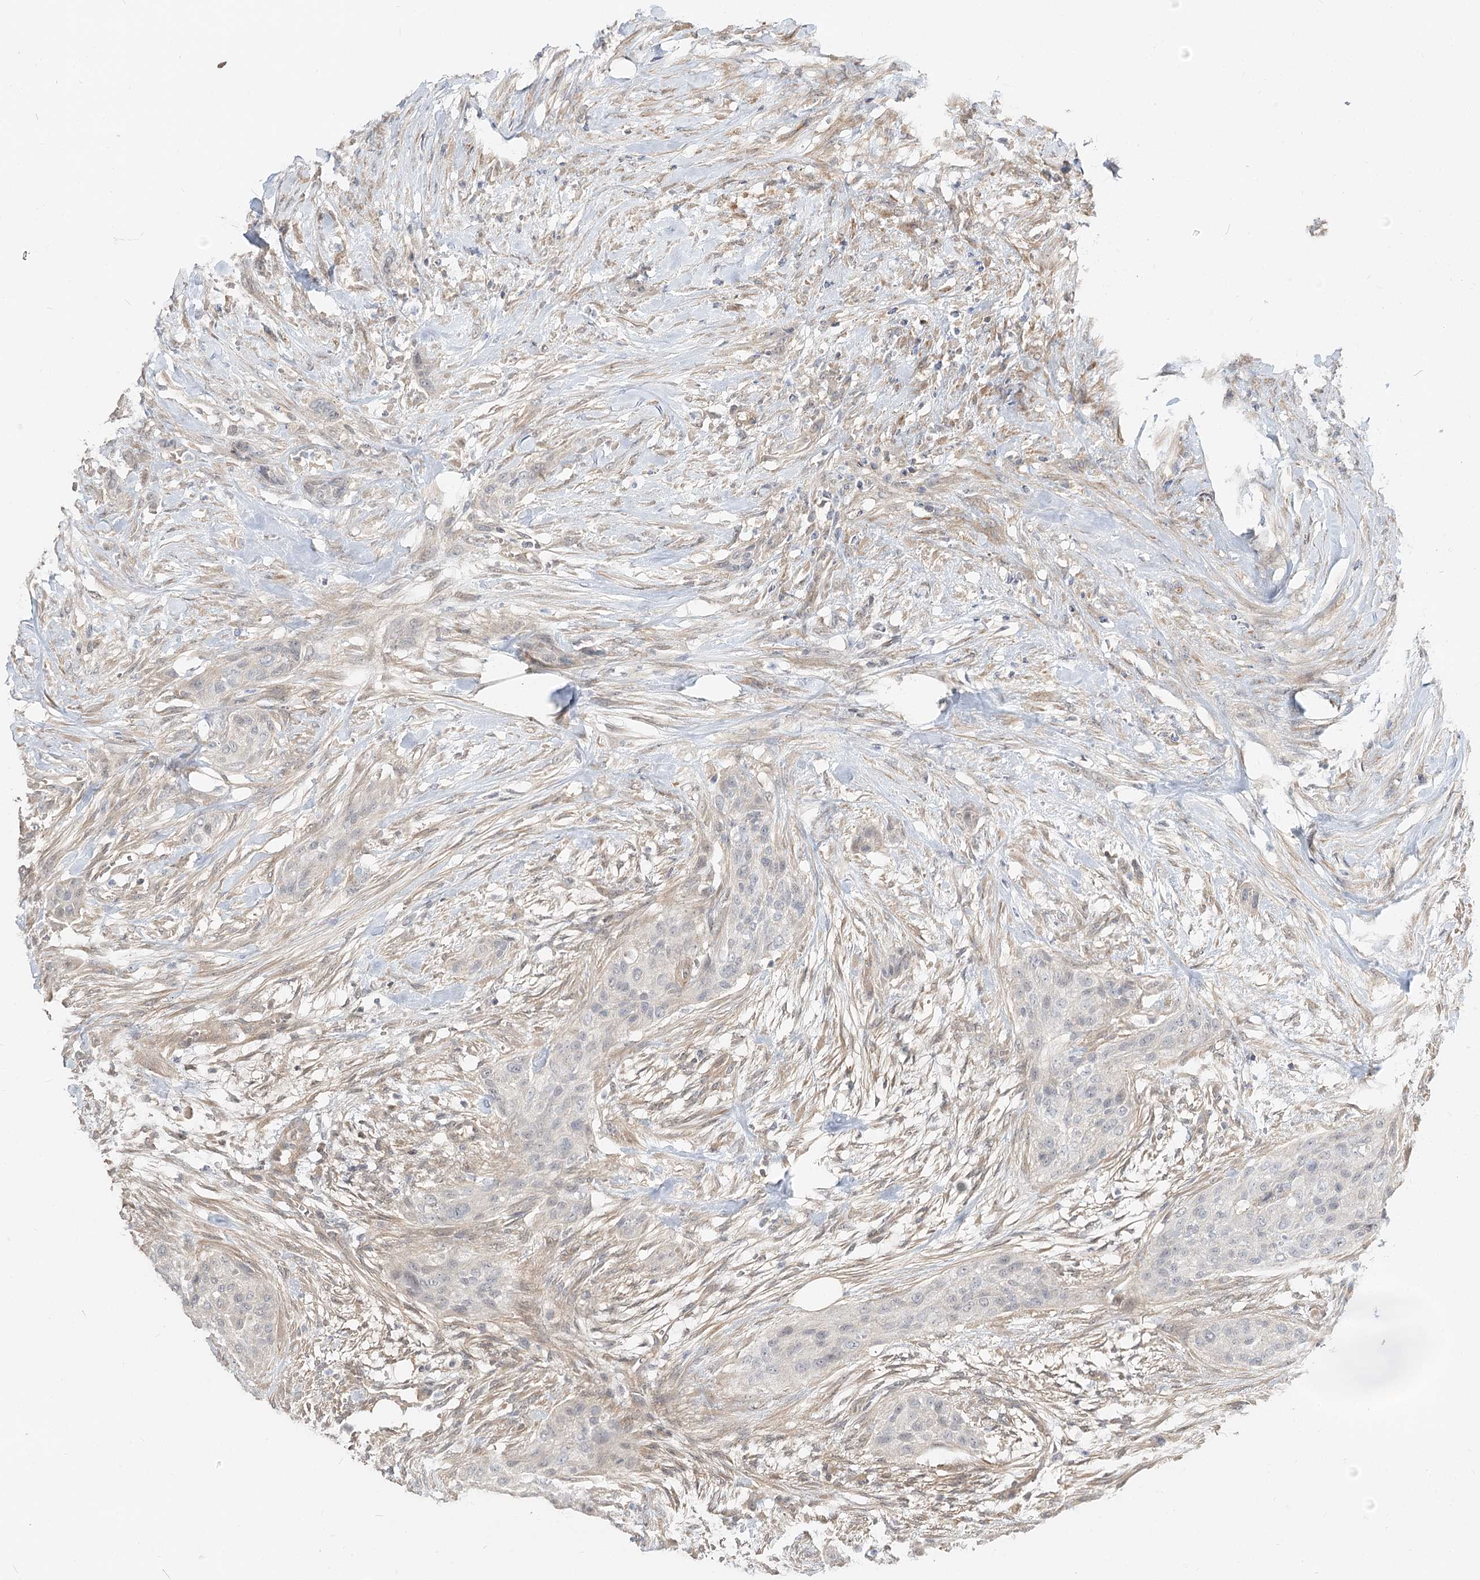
{"staining": {"intensity": "negative", "quantity": "none", "location": "none"}, "tissue": "urothelial cancer", "cell_type": "Tumor cells", "image_type": "cancer", "snomed": [{"axis": "morphology", "description": "Urothelial carcinoma, High grade"}, {"axis": "topography", "description": "Urinary bladder"}], "caption": "IHC image of neoplastic tissue: urothelial cancer stained with DAB (3,3'-diaminobenzidine) shows no significant protein positivity in tumor cells.", "gene": "GUCY2C", "patient": {"sex": "male", "age": 35}}